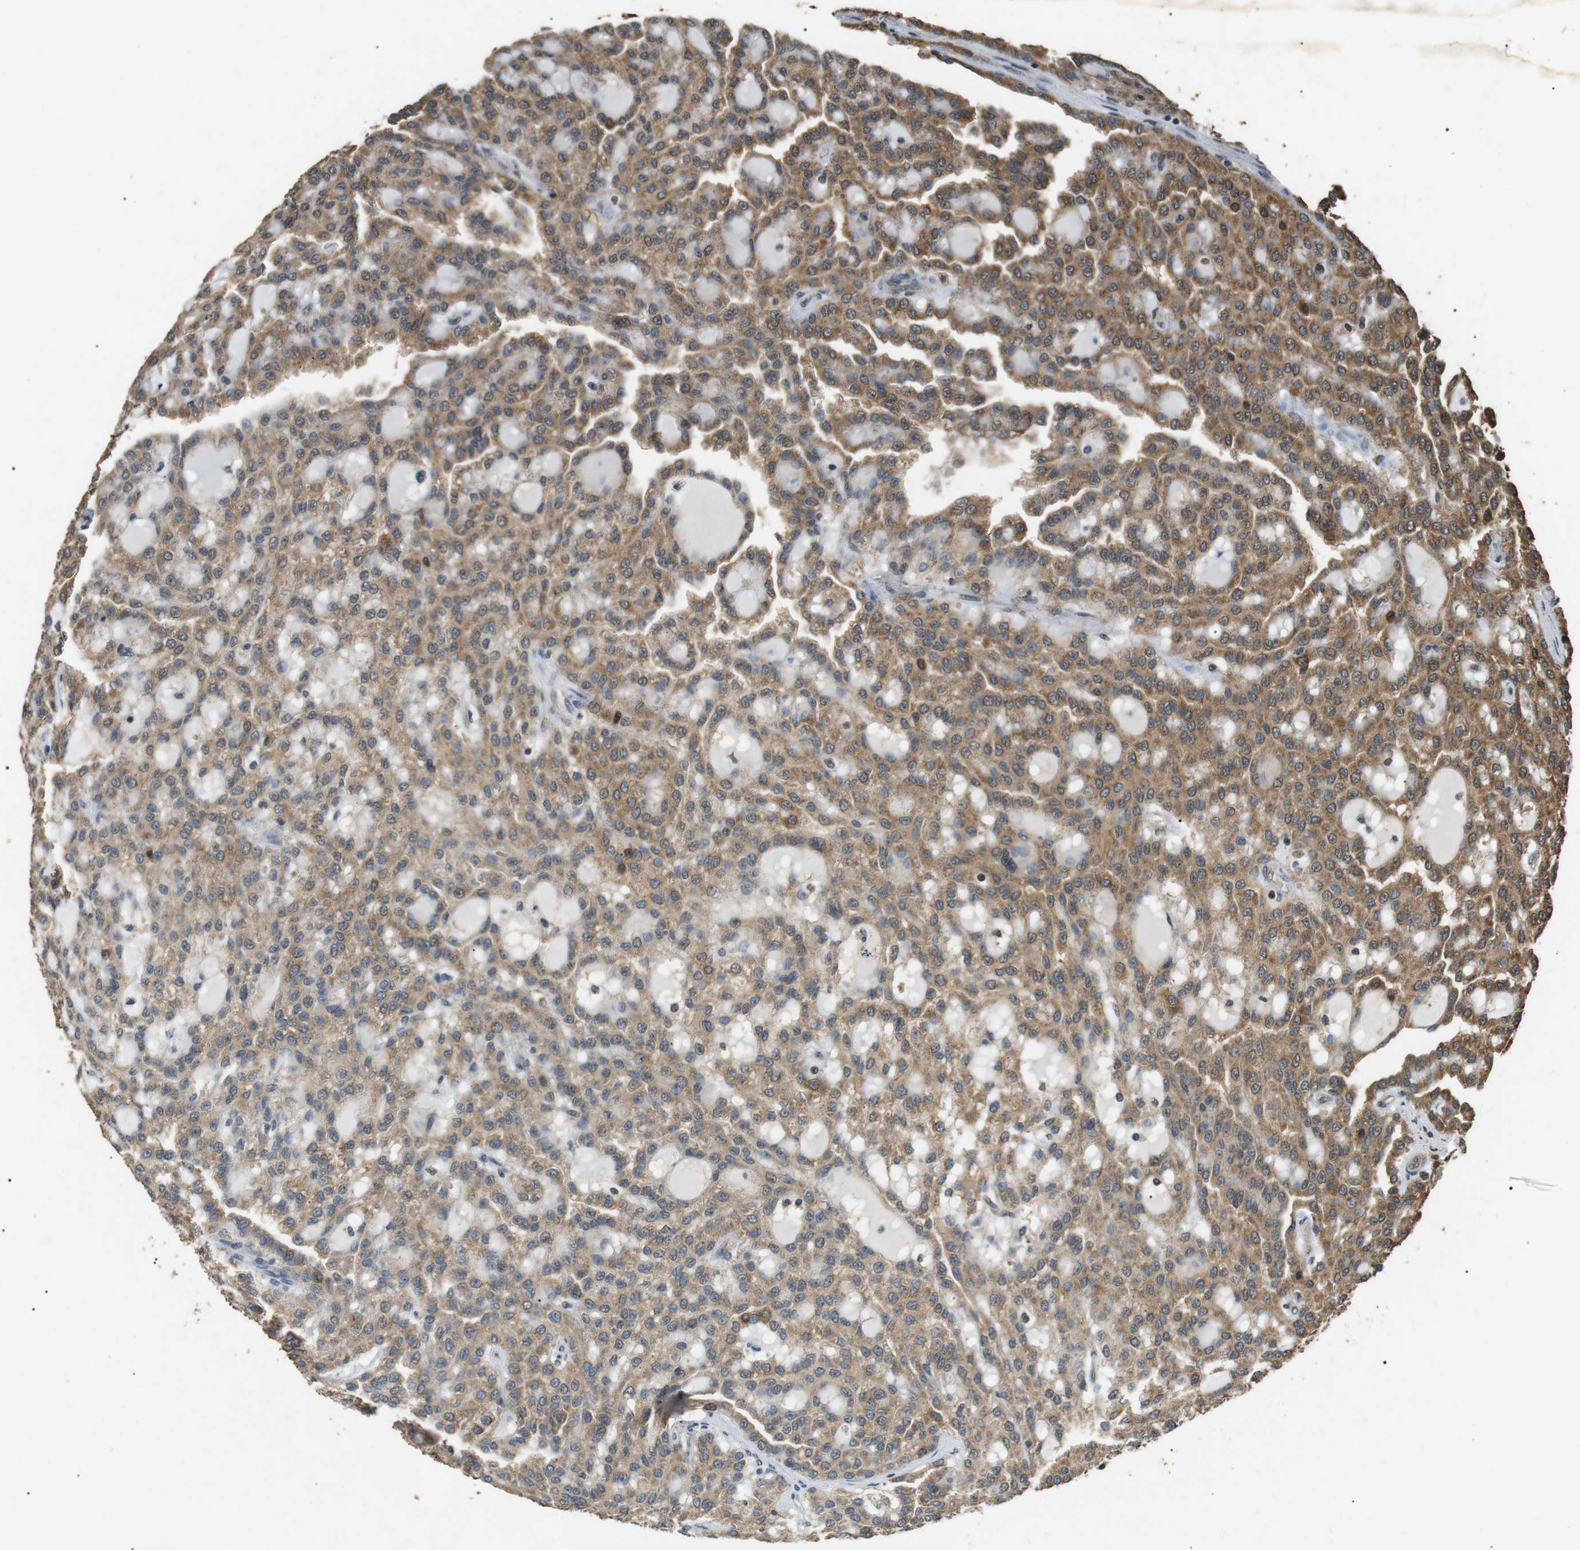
{"staining": {"intensity": "moderate", "quantity": ">75%", "location": "cytoplasmic/membranous"}, "tissue": "renal cancer", "cell_type": "Tumor cells", "image_type": "cancer", "snomed": [{"axis": "morphology", "description": "Adenocarcinoma, NOS"}, {"axis": "topography", "description": "Kidney"}], "caption": "Renal adenocarcinoma stained with a brown dye displays moderate cytoplasmic/membranous positive expression in approximately >75% of tumor cells.", "gene": "TBC1D15", "patient": {"sex": "male", "age": 63}}